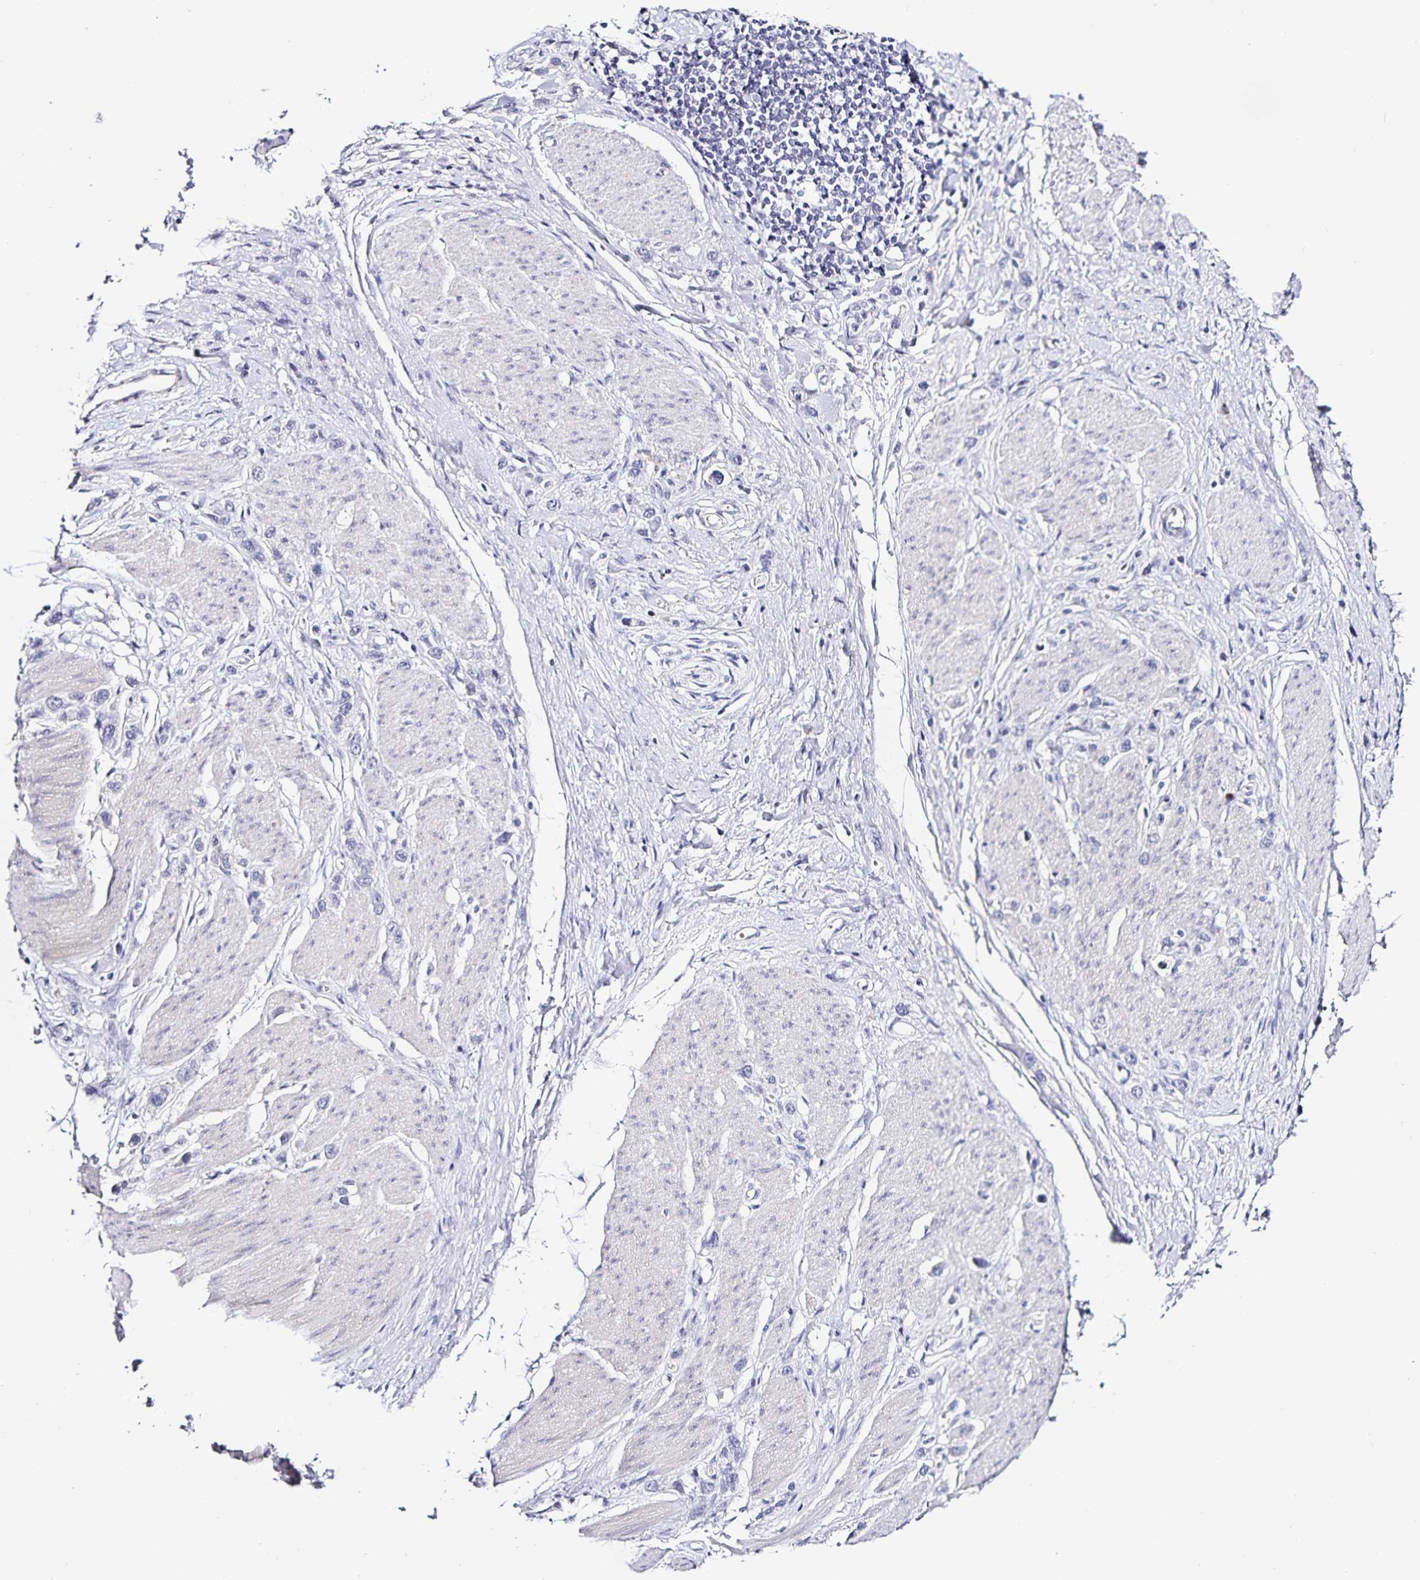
{"staining": {"intensity": "negative", "quantity": "none", "location": "none"}, "tissue": "stomach cancer", "cell_type": "Tumor cells", "image_type": "cancer", "snomed": [{"axis": "morphology", "description": "Adenocarcinoma, NOS"}, {"axis": "topography", "description": "Stomach"}], "caption": "An image of human stomach cancer is negative for staining in tumor cells.", "gene": "TTR", "patient": {"sex": "female", "age": 65}}